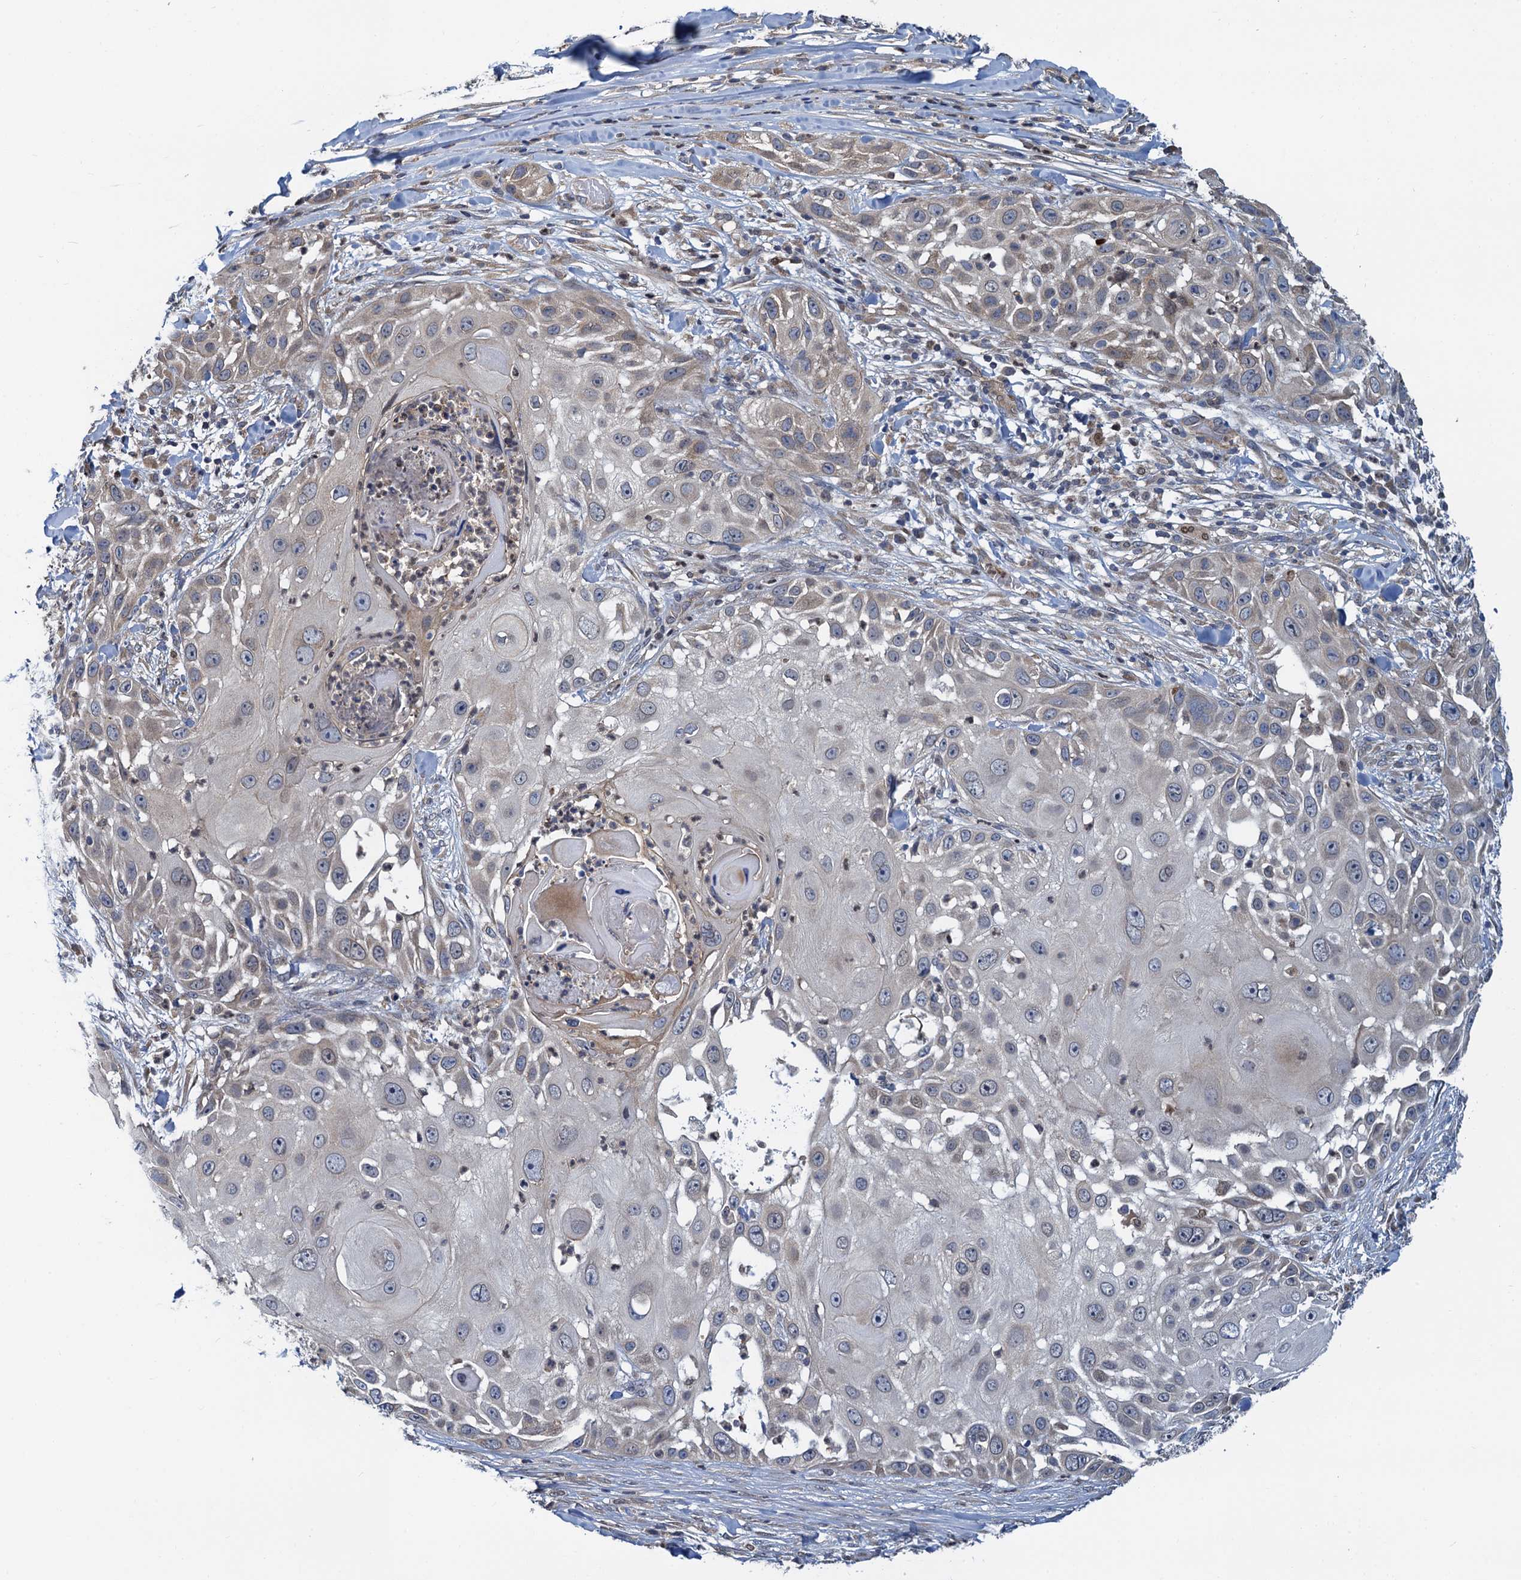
{"staining": {"intensity": "weak", "quantity": "<25%", "location": "cytoplasmic/membranous"}, "tissue": "skin cancer", "cell_type": "Tumor cells", "image_type": "cancer", "snomed": [{"axis": "morphology", "description": "Squamous cell carcinoma, NOS"}, {"axis": "topography", "description": "Skin"}], "caption": "Micrograph shows no protein expression in tumor cells of skin squamous cell carcinoma tissue.", "gene": "RNF125", "patient": {"sex": "female", "age": 44}}